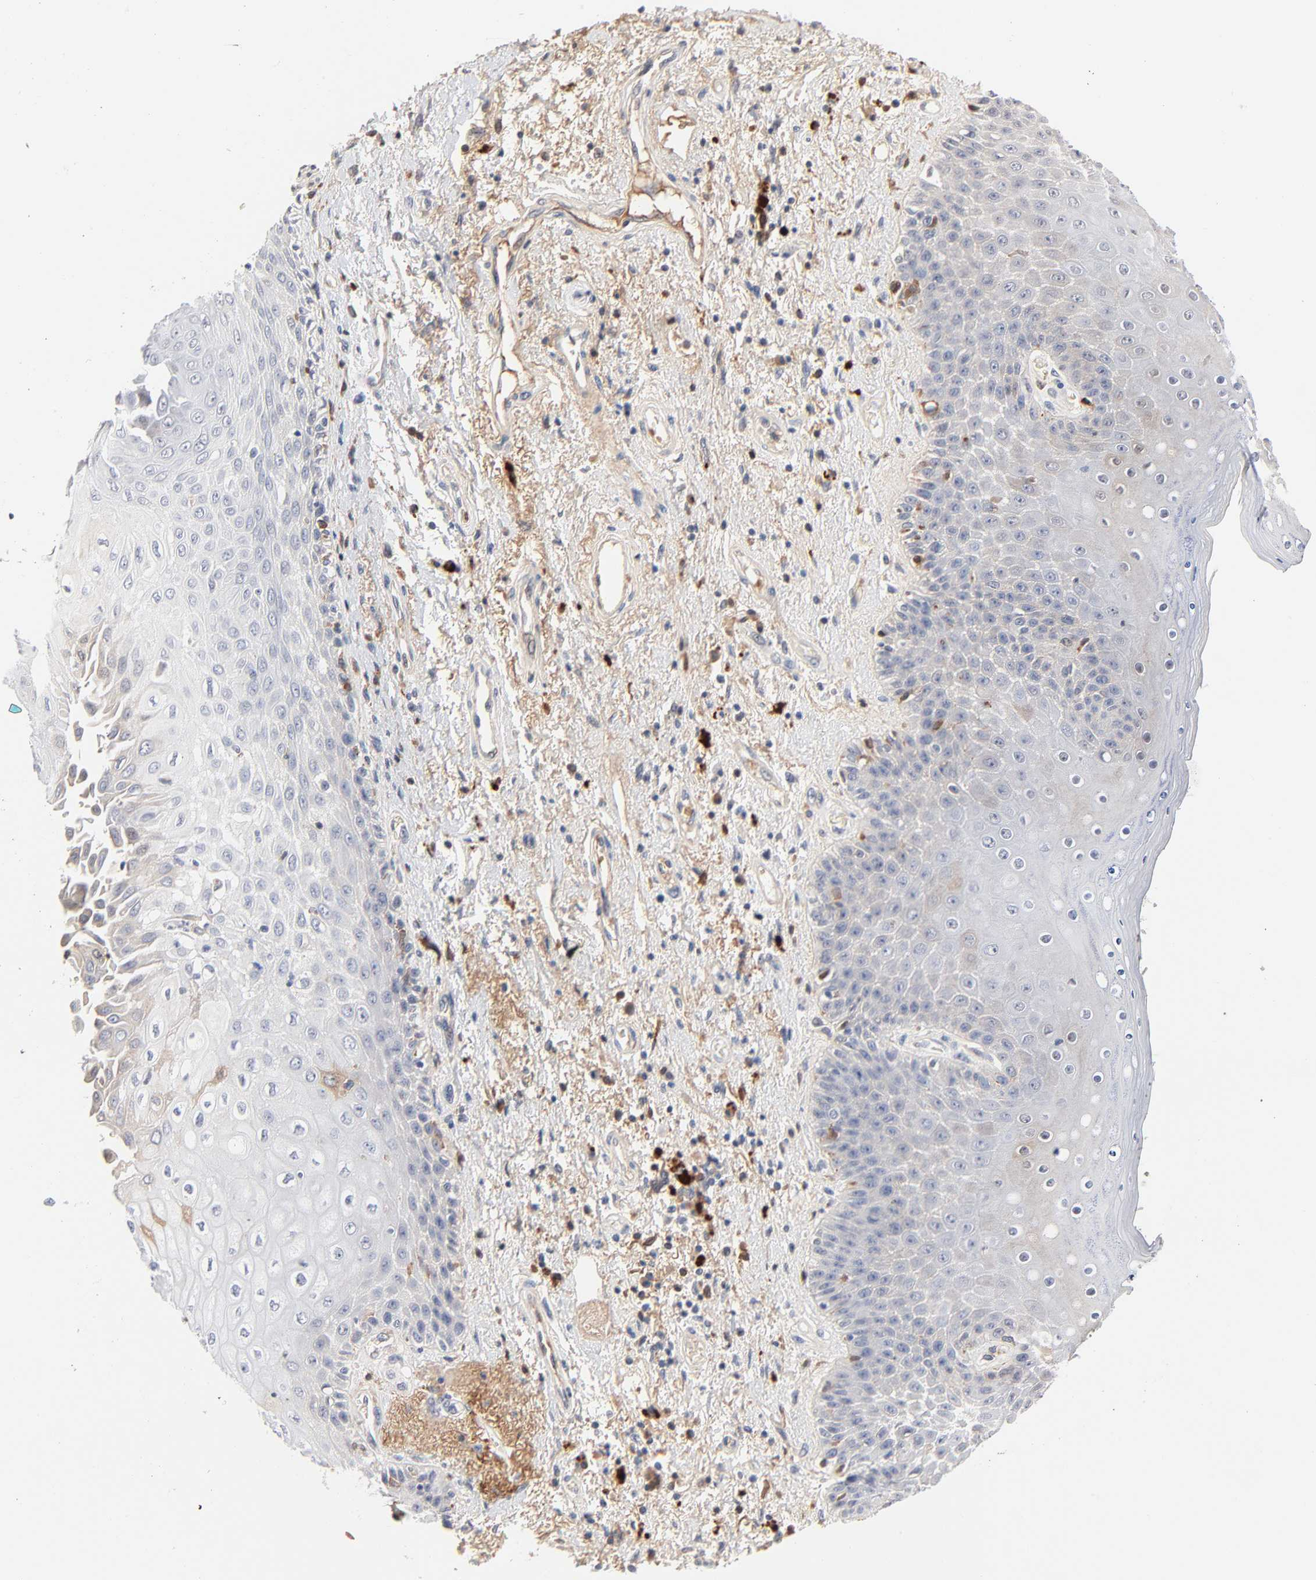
{"staining": {"intensity": "negative", "quantity": "none", "location": "none"}, "tissue": "skin", "cell_type": "Epidermal cells", "image_type": "normal", "snomed": [{"axis": "morphology", "description": "Normal tissue, NOS"}, {"axis": "topography", "description": "Anal"}], "caption": "DAB (3,3'-diaminobenzidine) immunohistochemical staining of unremarkable human skin demonstrates no significant positivity in epidermal cells.", "gene": "SERPINA4", "patient": {"sex": "female", "age": 46}}